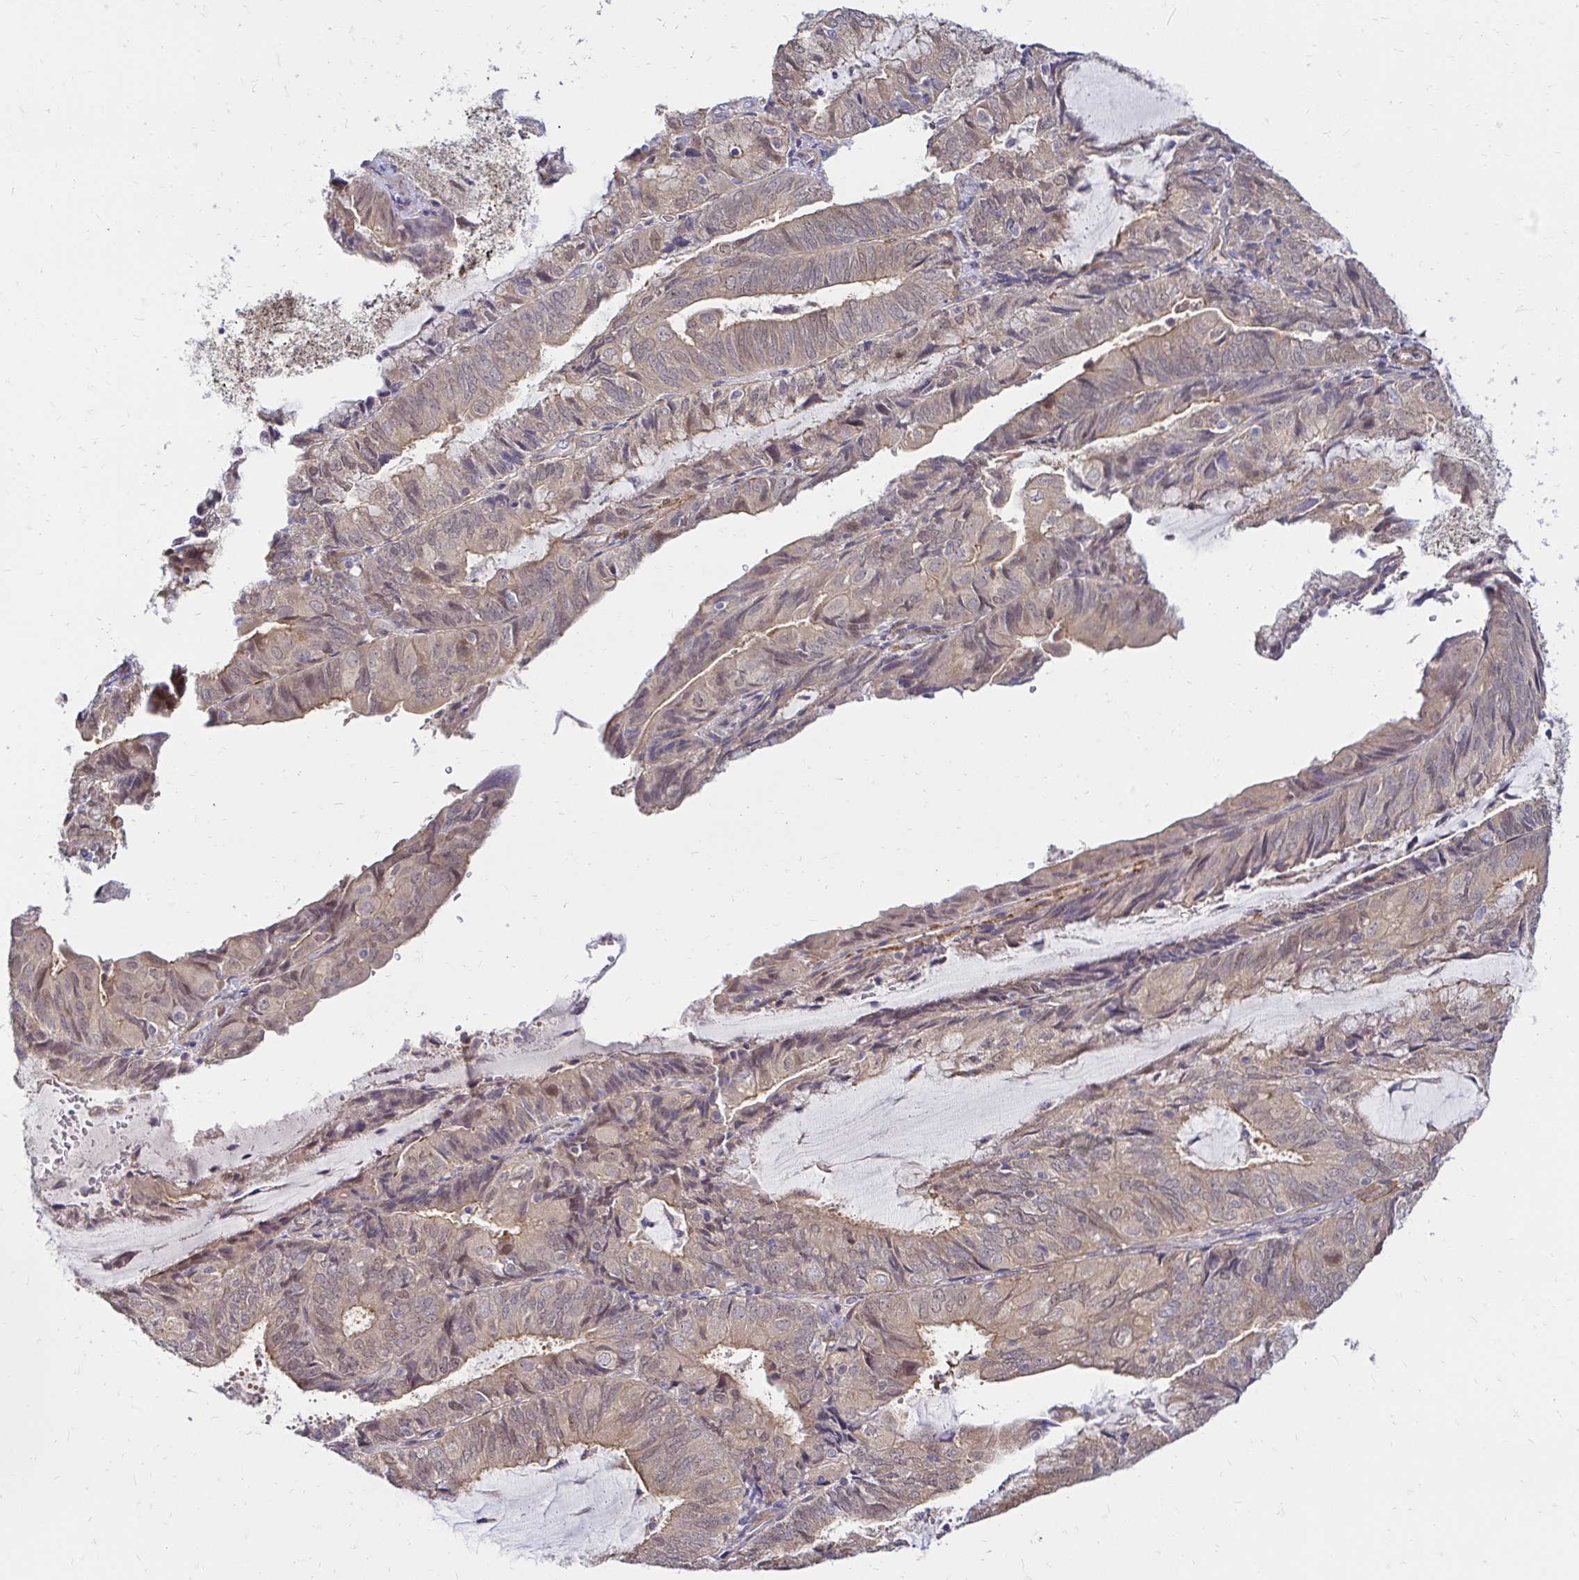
{"staining": {"intensity": "weak", "quantity": ">75%", "location": "cytoplasmic/membranous"}, "tissue": "endometrial cancer", "cell_type": "Tumor cells", "image_type": "cancer", "snomed": [{"axis": "morphology", "description": "Adenocarcinoma, NOS"}, {"axis": "topography", "description": "Endometrium"}], "caption": "Endometrial adenocarcinoma was stained to show a protein in brown. There is low levels of weak cytoplasmic/membranous staining in approximately >75% of tumor cells.", "gene": "YAP1", "patient": {"sex": "female", "age": 81}}